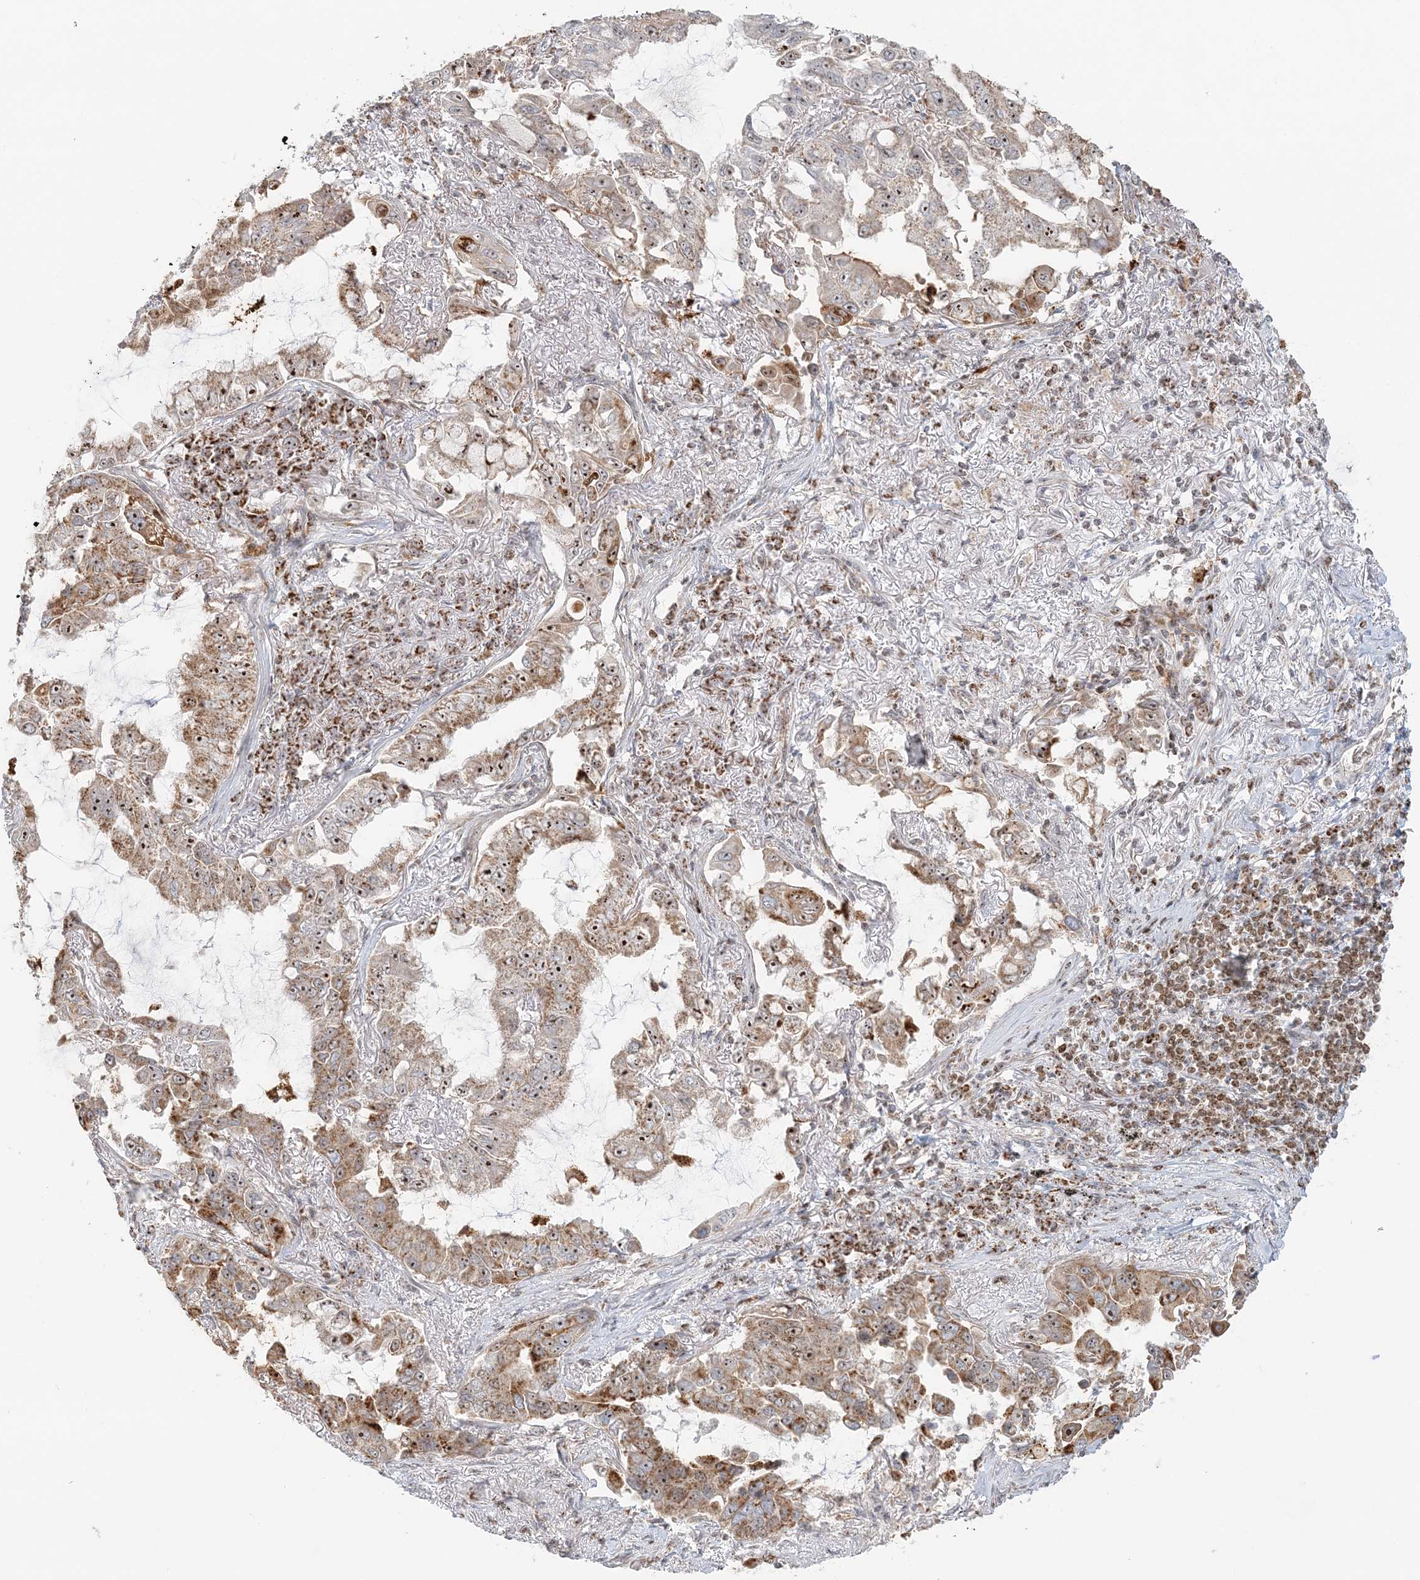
{"staining": {"intensity": "strong", "quantity": ">75%", "location": "cytoplasmic/membranous,nuclear"}, "tissue": "lung cancer", "cell_type": "Tumor cells", "image_type": "cancer", "snomed": [{"axis": "morphology", "description": "Adenocarcinoma, NOS"}, {"axis": "topography", "description": "Lung"}], "caption": "Immunohistochemistry (IHC) histopathology image of human lung cancer (adenocarcinoma) stained for a protein (brown), which reveals high levels of strong cytoplasmic/membranous and nuclear positivity in approximately >75% of tumor cells.", "gene": "UBE2F", "patient": {"sex": "male", "age": 64}}